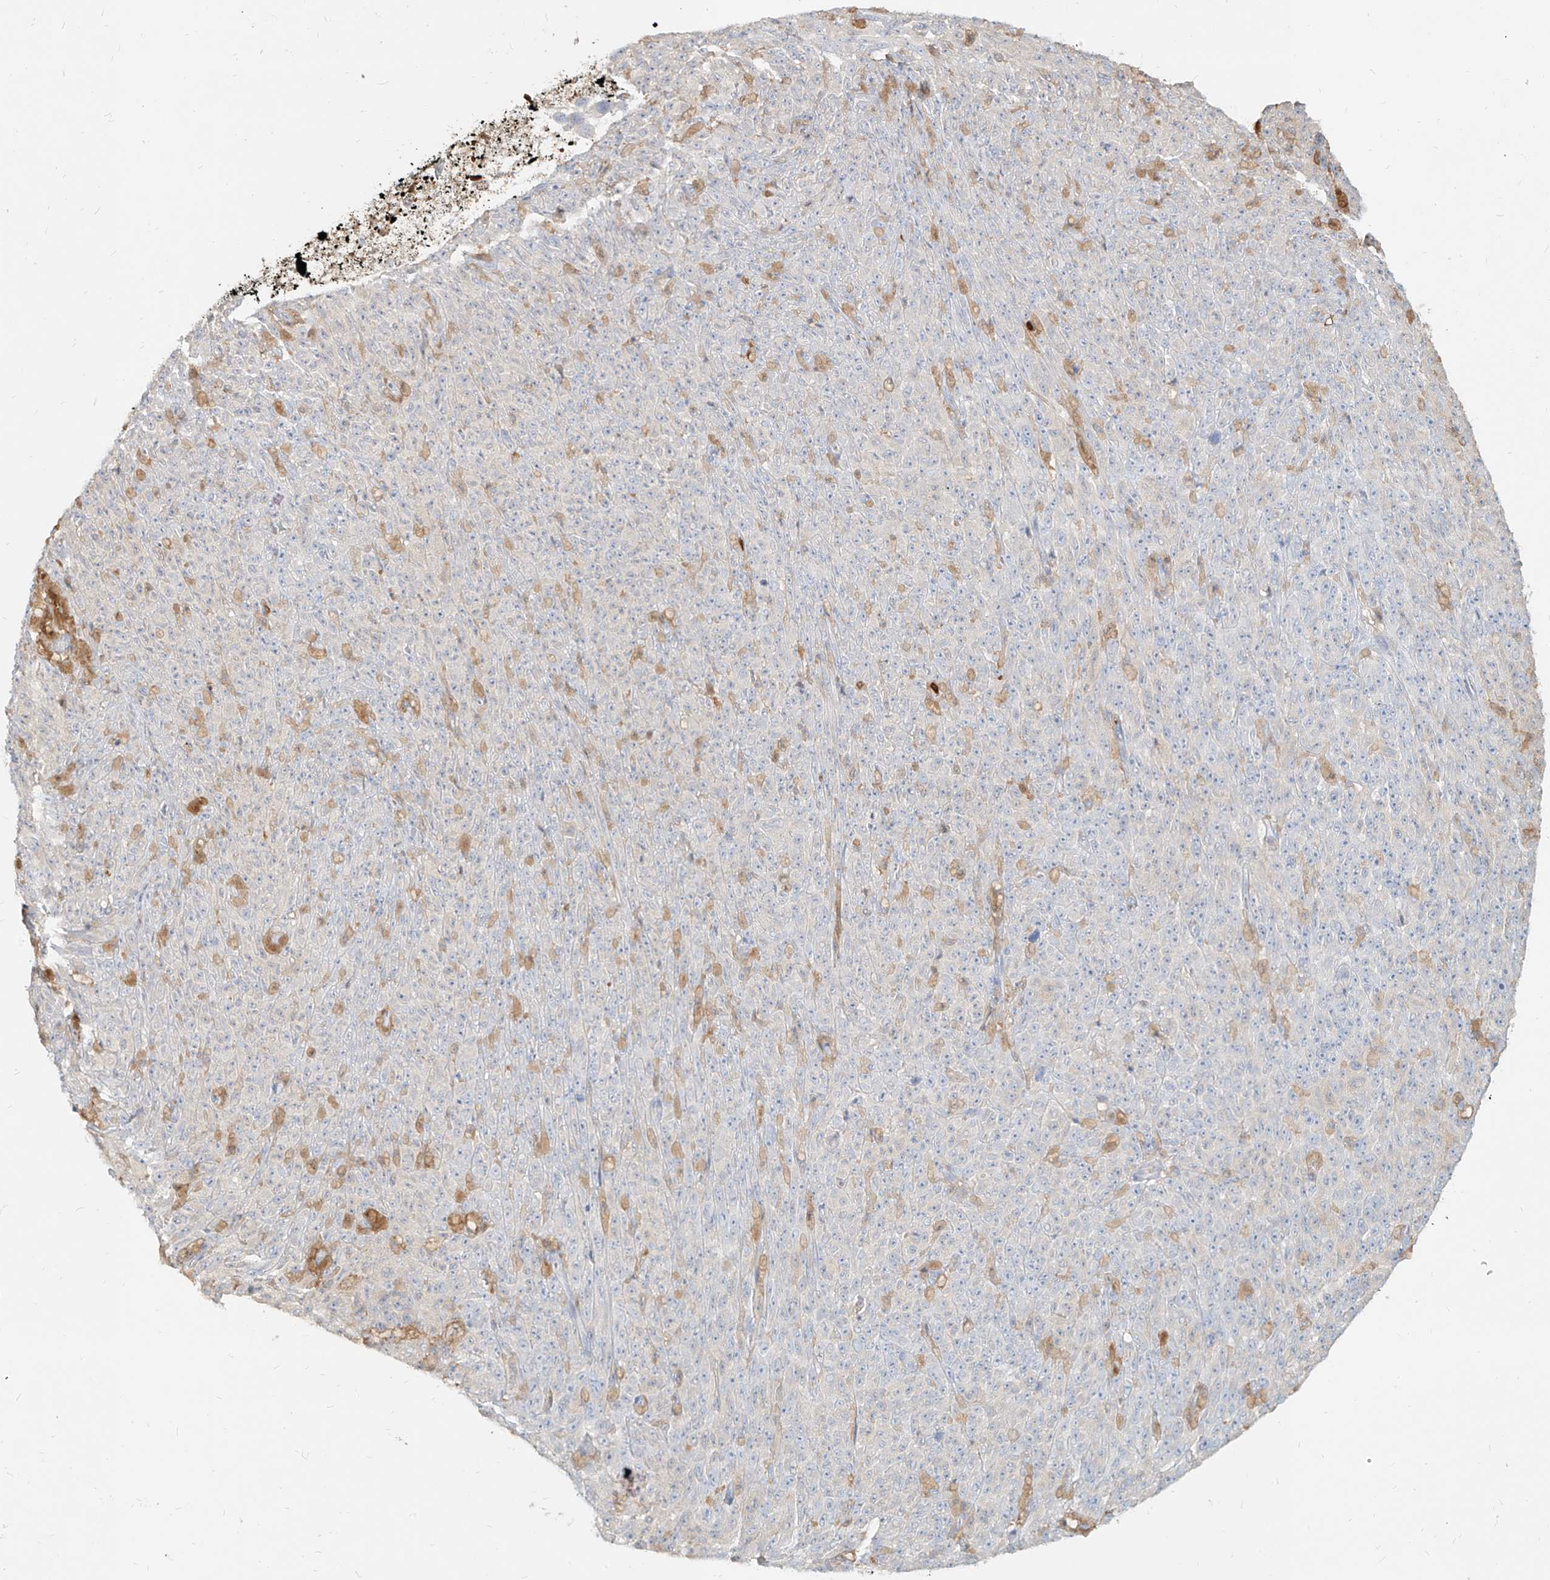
{"staining": {"intensity": "negative", "quantity": "none", "location": "none"}, "tissue": "melanoma", "cell_type": "Tumor cells", "image_type": "cancer", "snomed": [{"axis": "morphology", "description": "Malignant melanoma, NOS"}, {"axis": "topography", "description": "Skin"}], "caption": "Immunohistochemistry (IHC) of melanoma displays no staining in tumor cells. (Immunohistochemistry, brightfield microscopy, high magnification).", "gene": "PGD", "patient": {"sex": "female", "age": 82}}